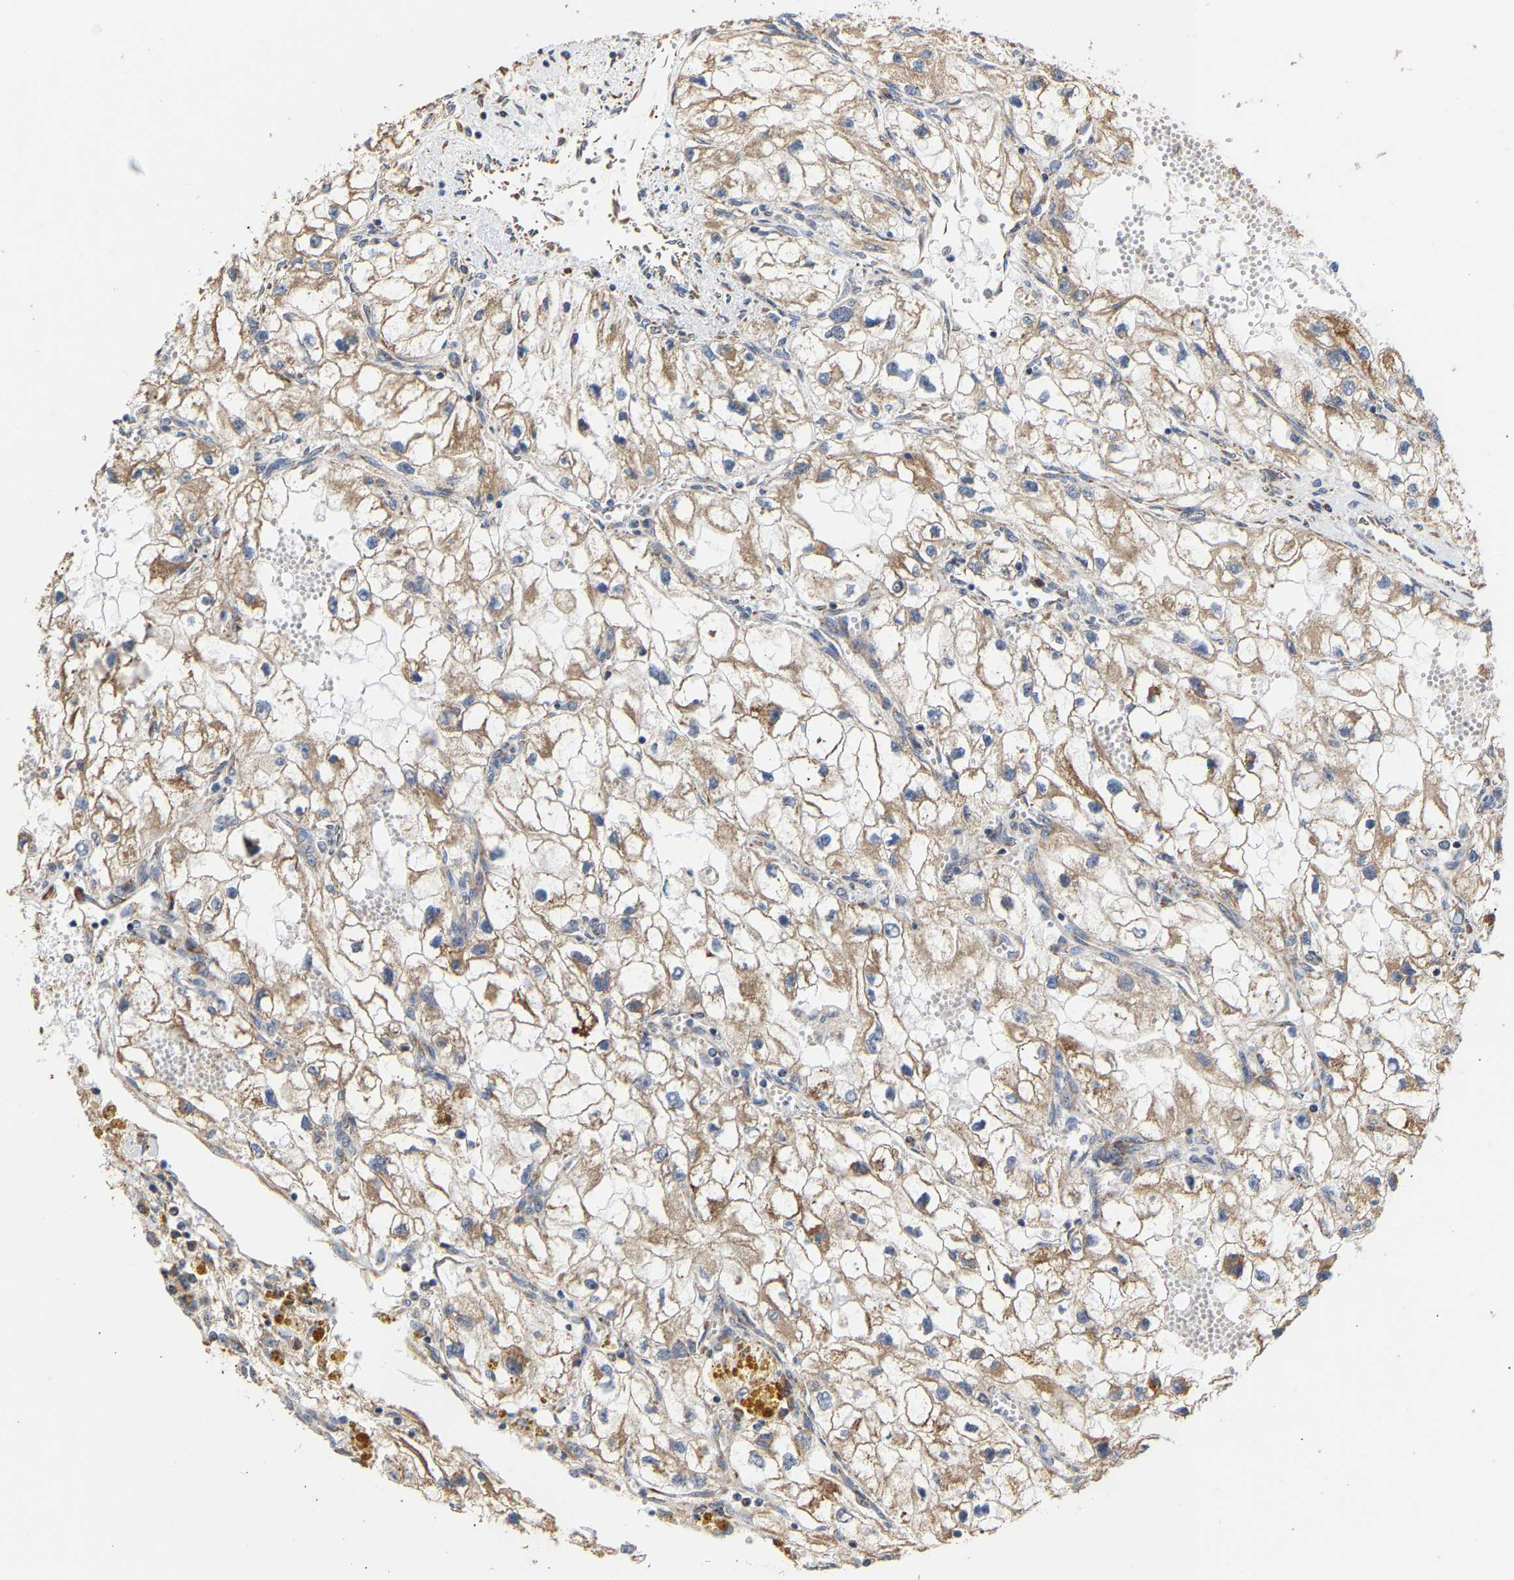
{"staining": {"intensity": "moderate", "quantity": ">75%", "location": "cytoplasmic/membranous"}, "tissue": "renal cancer", "cell_type": "Tumor cells", "image_type": "cancer", "snomed": [{"axis": "morphology", "description": "Adenocarcinoma, NOS"}, {"axis": "topography", "description": "Kidney"}], "caption": "DAB immunohistochemical staining of human renal cancer (adenocarcinoma) exhibits moderate cytoplasmic/membranous protein positivity in approximately >75% of tumor cells.", "gene": "TMEM168", "patient": {"sex": "female", "age": 70}}